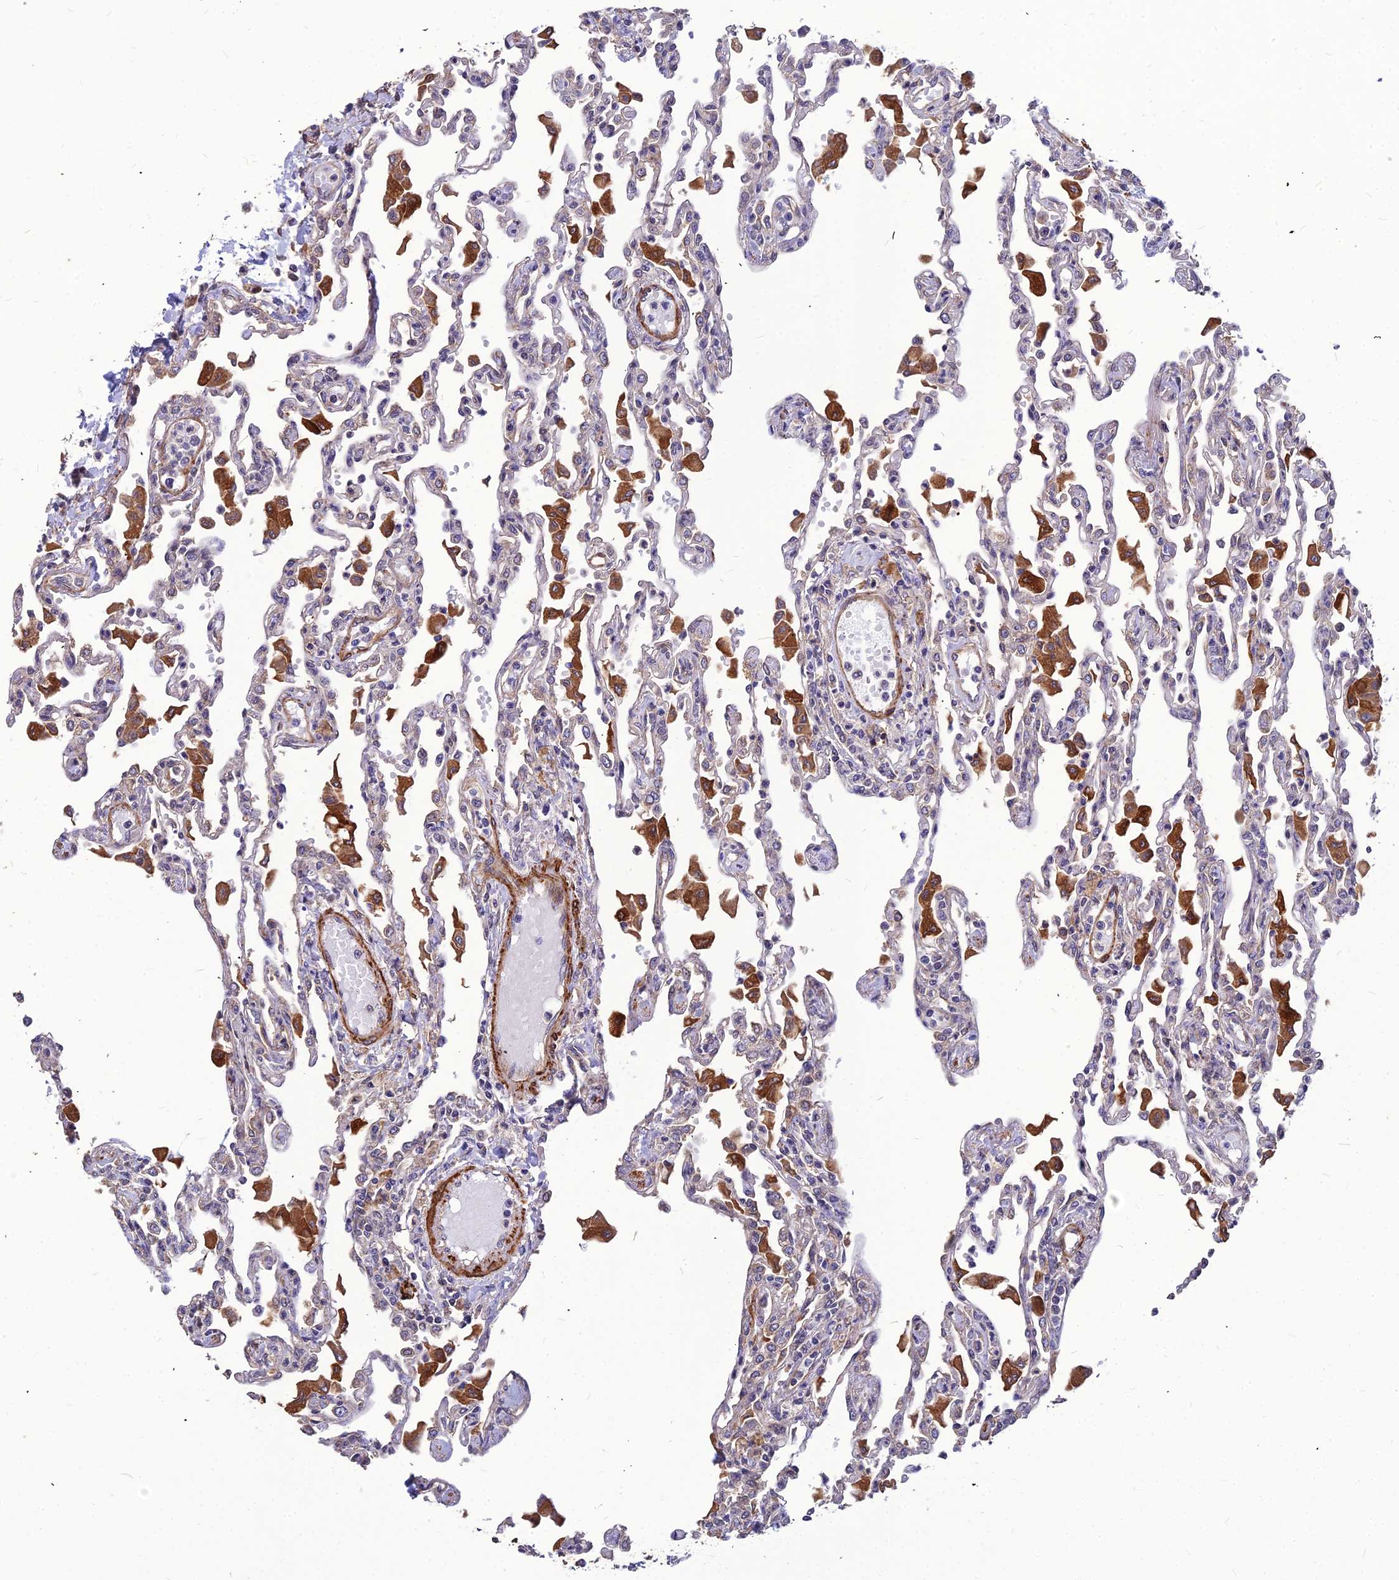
{"staining": {"intensity": "negative", "quantity": "none", "location": "none"}, "tissue": "lung", "cell_type": "Alveolar cells", "image_type": "normal", "snomed": [{"axis": "morphology", "description": "Normal tissue, NOS"}, {"axis": "topography", "description": "Bronchus"}, {"axis": "topography", "description": "Lung"}], "caption": "The micrograph exhibits no significant positivity in alveolar cells of lung. Brightfield microscopy of immunohistochemistry stained with DAB (brown) and hematoxylin (blue), captured at high magnification.", "gene": "LEKR1", "patient": {"sex": "female", "age": 49}}